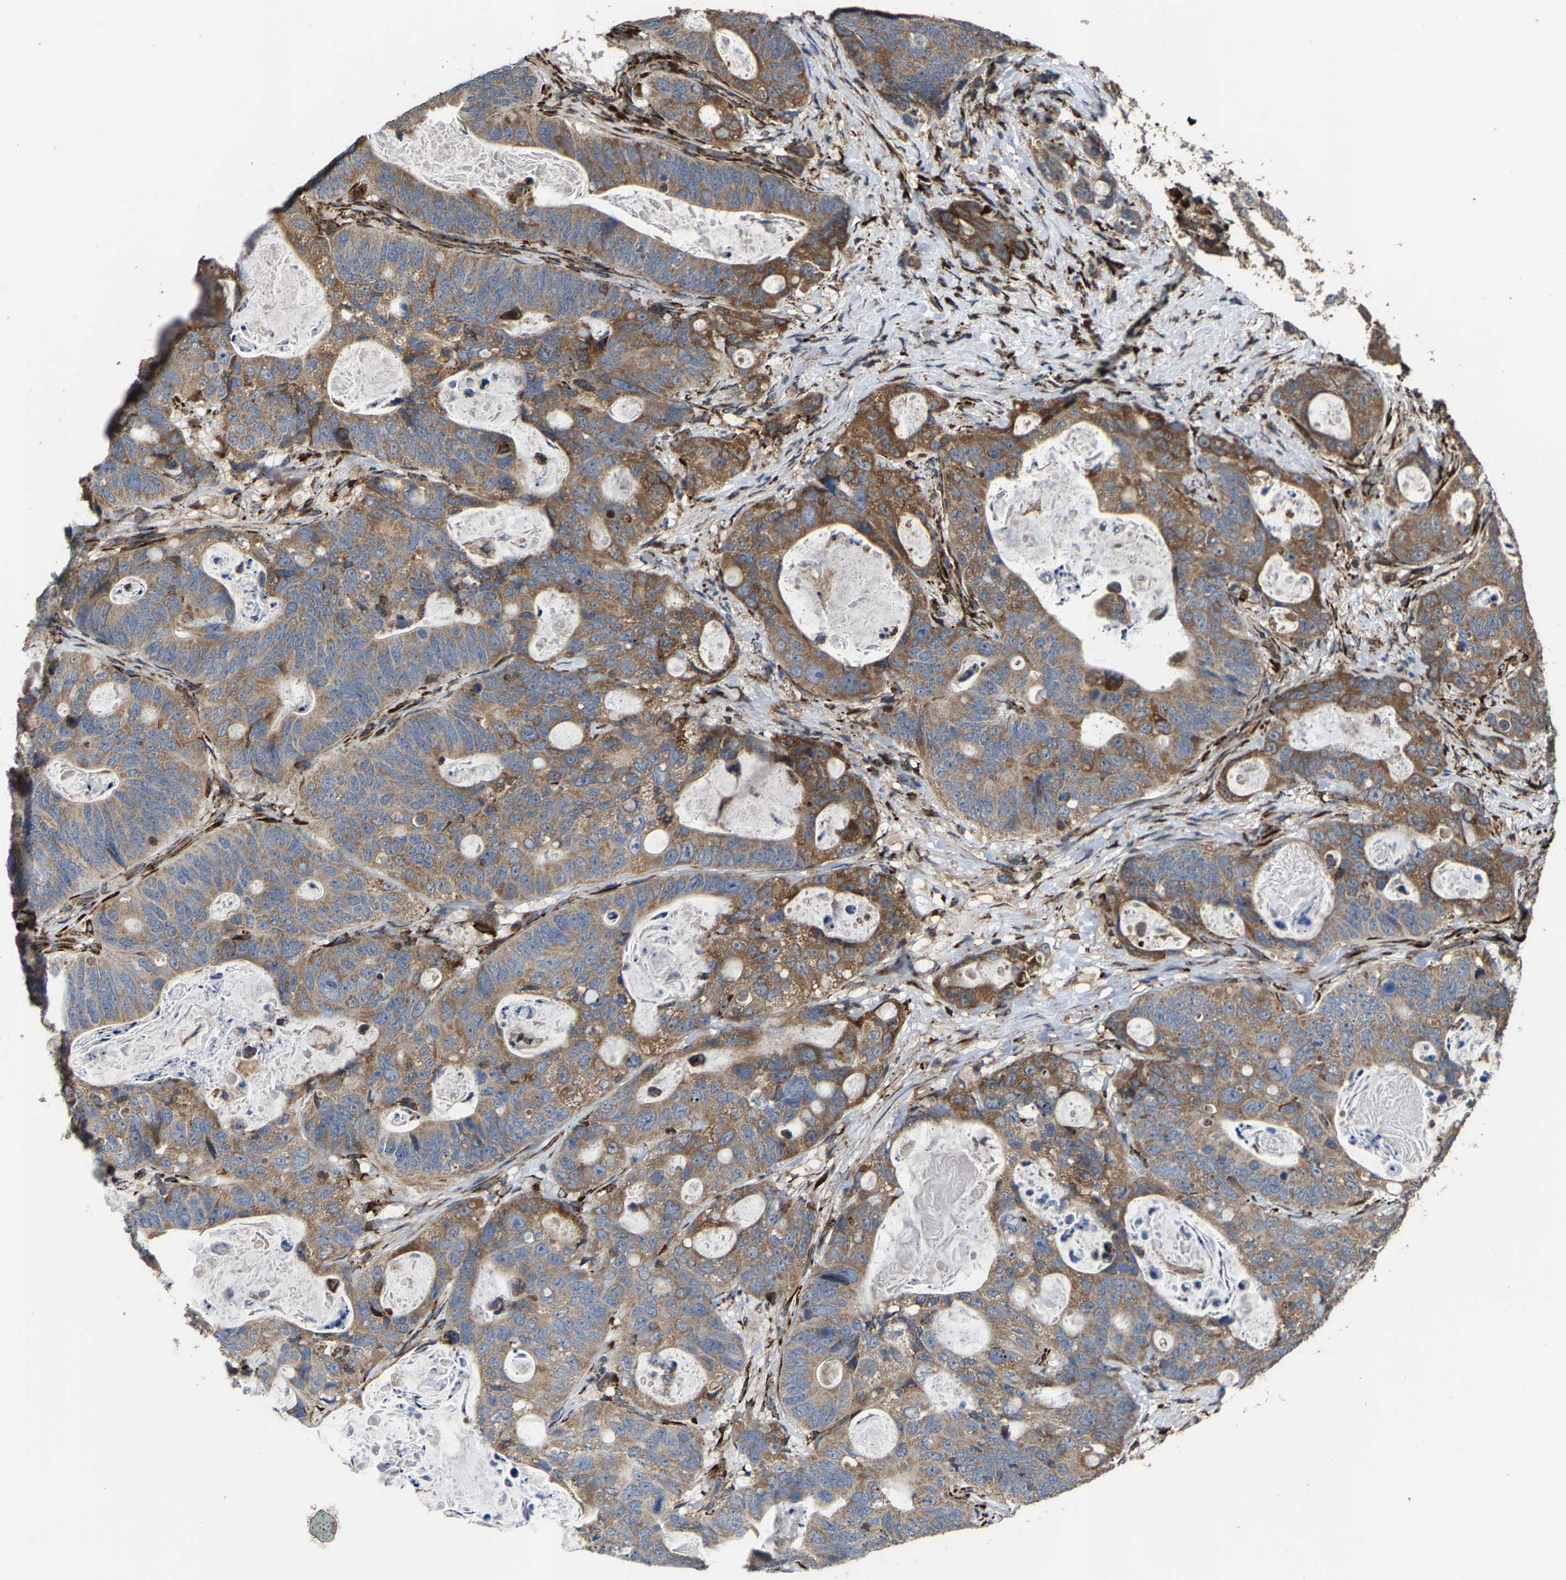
{"staining": {"intensity": "moderate", "quantity": ">75%", "location": "cytoplasmic/membranous"}, "tissue": "stomach cancer", "cell_type": "Tumor cells", "image_type": "cancer", "snomed": [{"axis": "morphology", "description": "Normal tissue, NOS"}, {"axis": "morphology", "description": "Adenocarcinoma, NOS"}, {"axis": "topography", "description": "Stomach"}], "caption": "A brown stain labels moderate cytoplasmic/membranous expression of a protein in stomach adenocarcinoma tumor cells. (DAB (3,3'-diaminobenzidine) IHC with brightfield microscopy, high magnification).", "gene": "FGD3", "patient": {"sex": "female", "age": 89}}